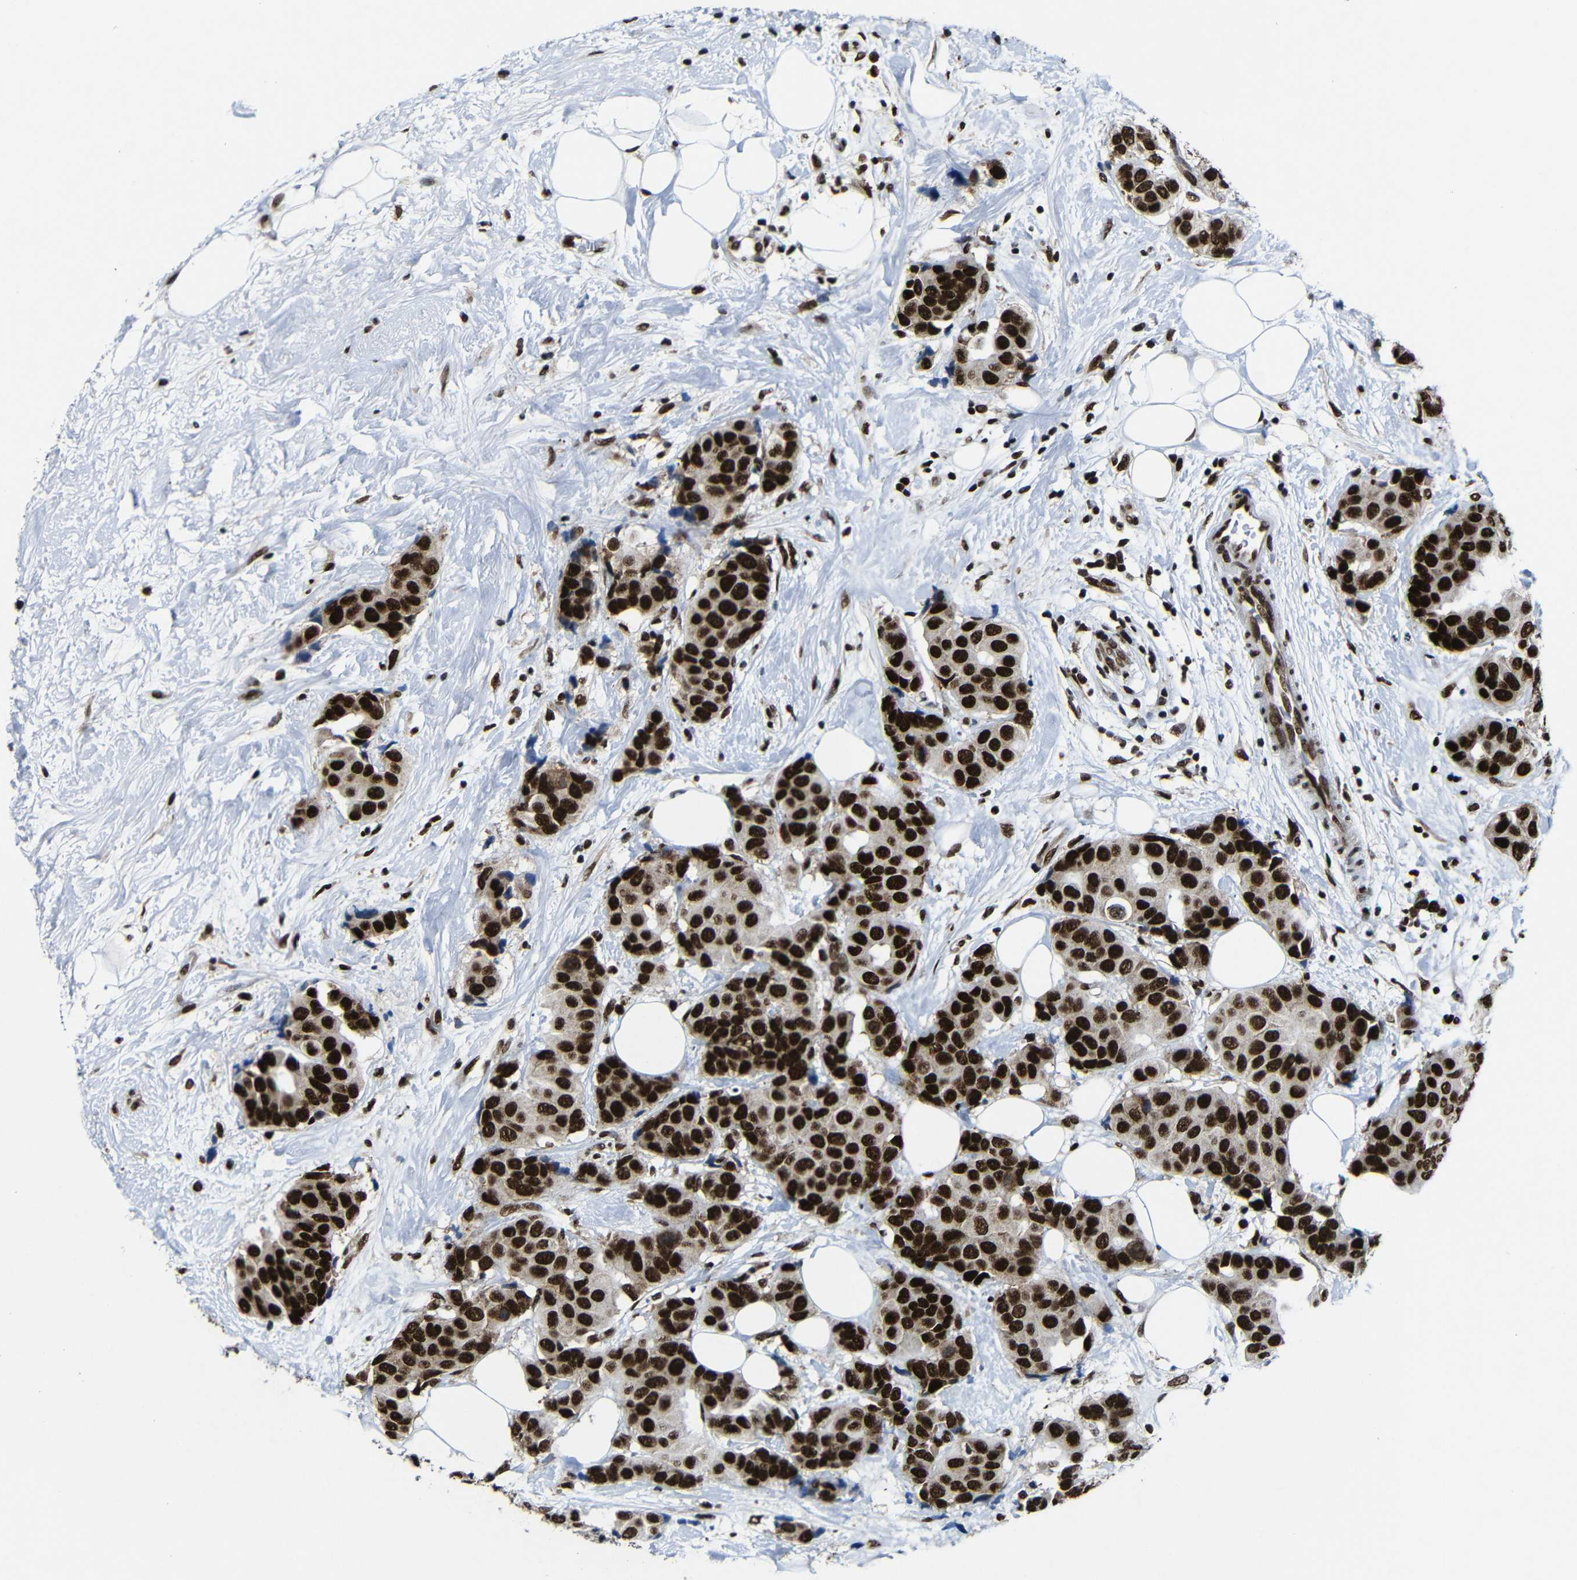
{"staining": {"intensity": "strong", "quantity": ">75%", "location": "nuclear"}, "tissue": "breast cancer", "cell_type": "Tumor cells", "image_type": "cancer", "snomed": [{"axis": "morphology", "description": "Normal tissue, NOS"}, {"axis": "morphology", "description": "Duct carcinoma"}, {"axis": "topography", "description": "Breast"}], "caption": "Immunohistochemistry of breast intraductal carcinoma shows high levels of strong nuclear staining in about >75% of tumor cells. Nuclei are stained in blue.", "gene": "PTBP1", "patient": {"sex": "female", "age": 39}}